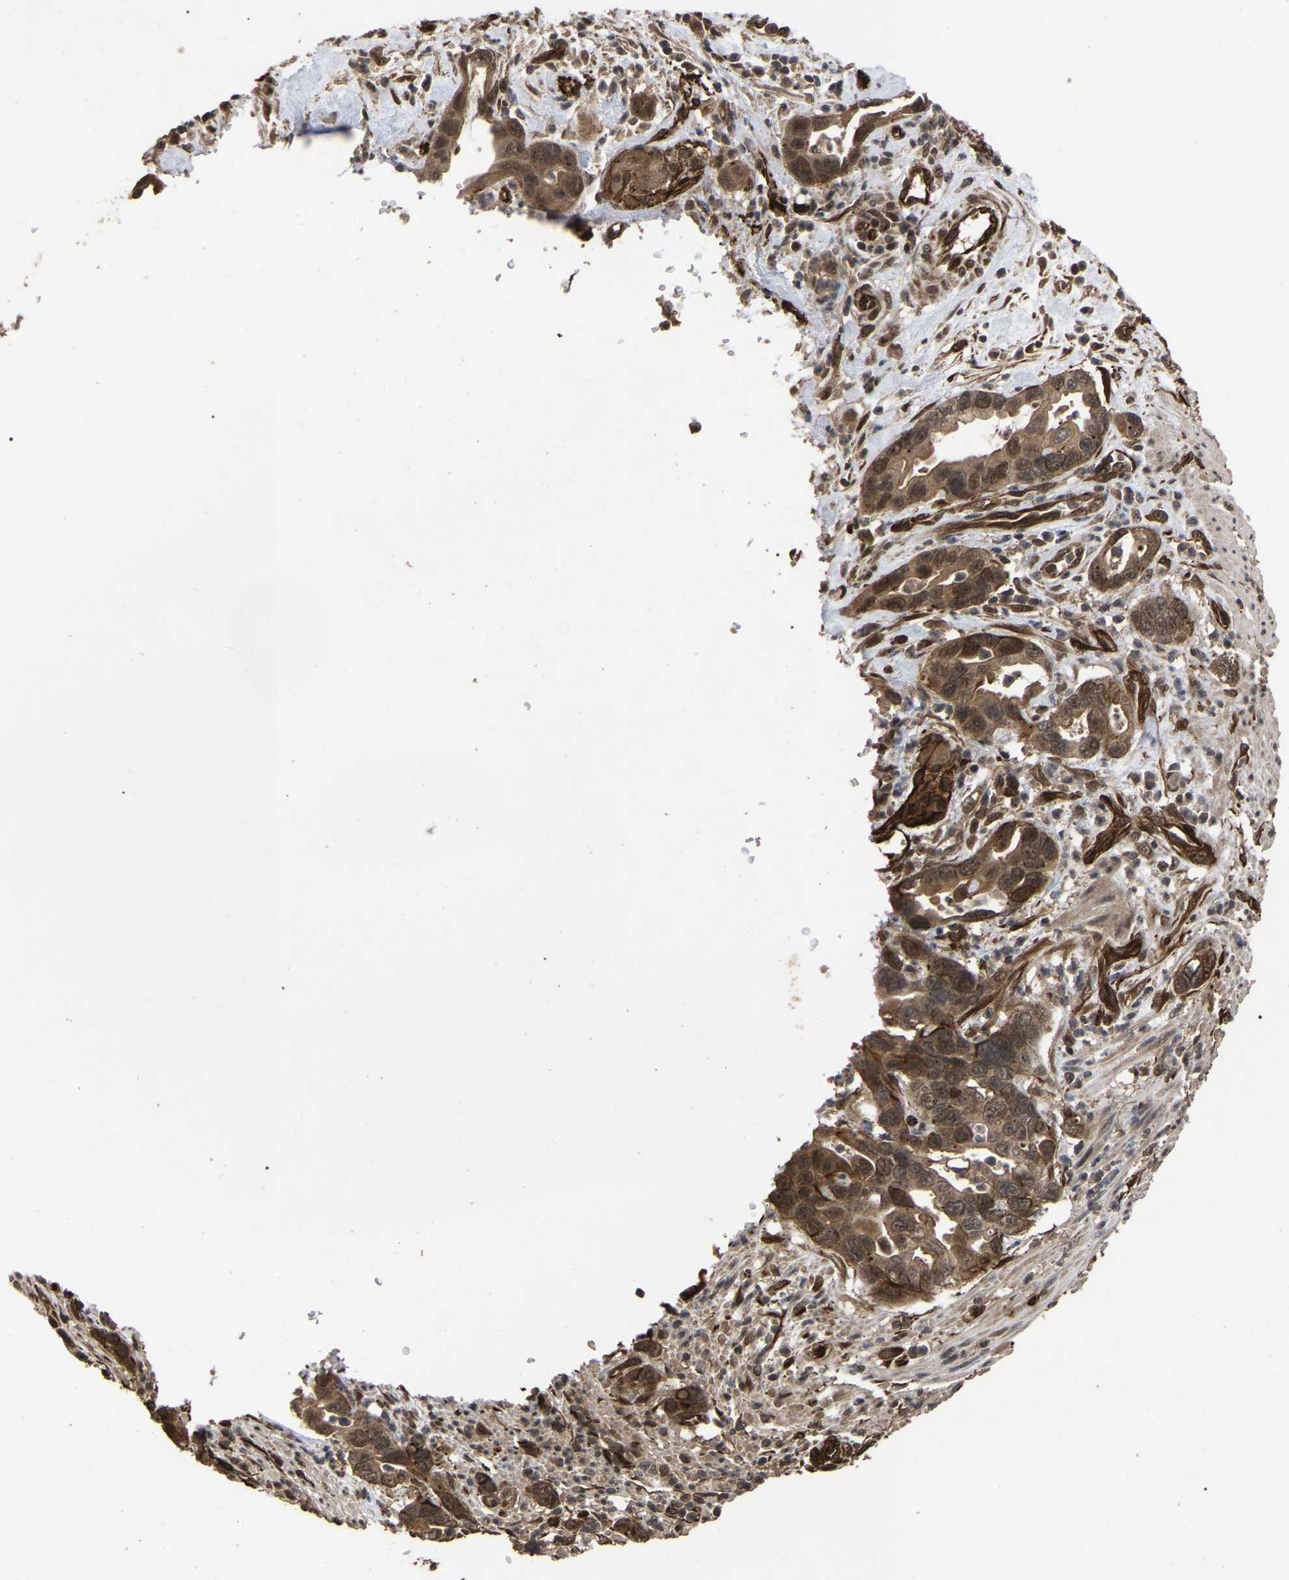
{"staining": {"intensity": "moderate", "quantity": ">75%", "location": "cytoplasmic/membranous,nuclear"}, "tissue": "pancreatic cancer", "cell_type": "Tumor cells", "image_type": "cancer", "snomed": [{"axis": "morphology", "description": "Adenocarcinoma, NOS"}, {"axis": "topography", "description": "Pancreas"}], "caption": "A micrograph of pancreatic adenocarcinoma stained for a protein displays moderate cytoplasmic/membranous and nuclear brown staining in tumor cells. (Brightfield microscopy of DAB IHC at high magnification).", "gene": "FAM161B", "patient": {"sex": "female", "age": 70}}